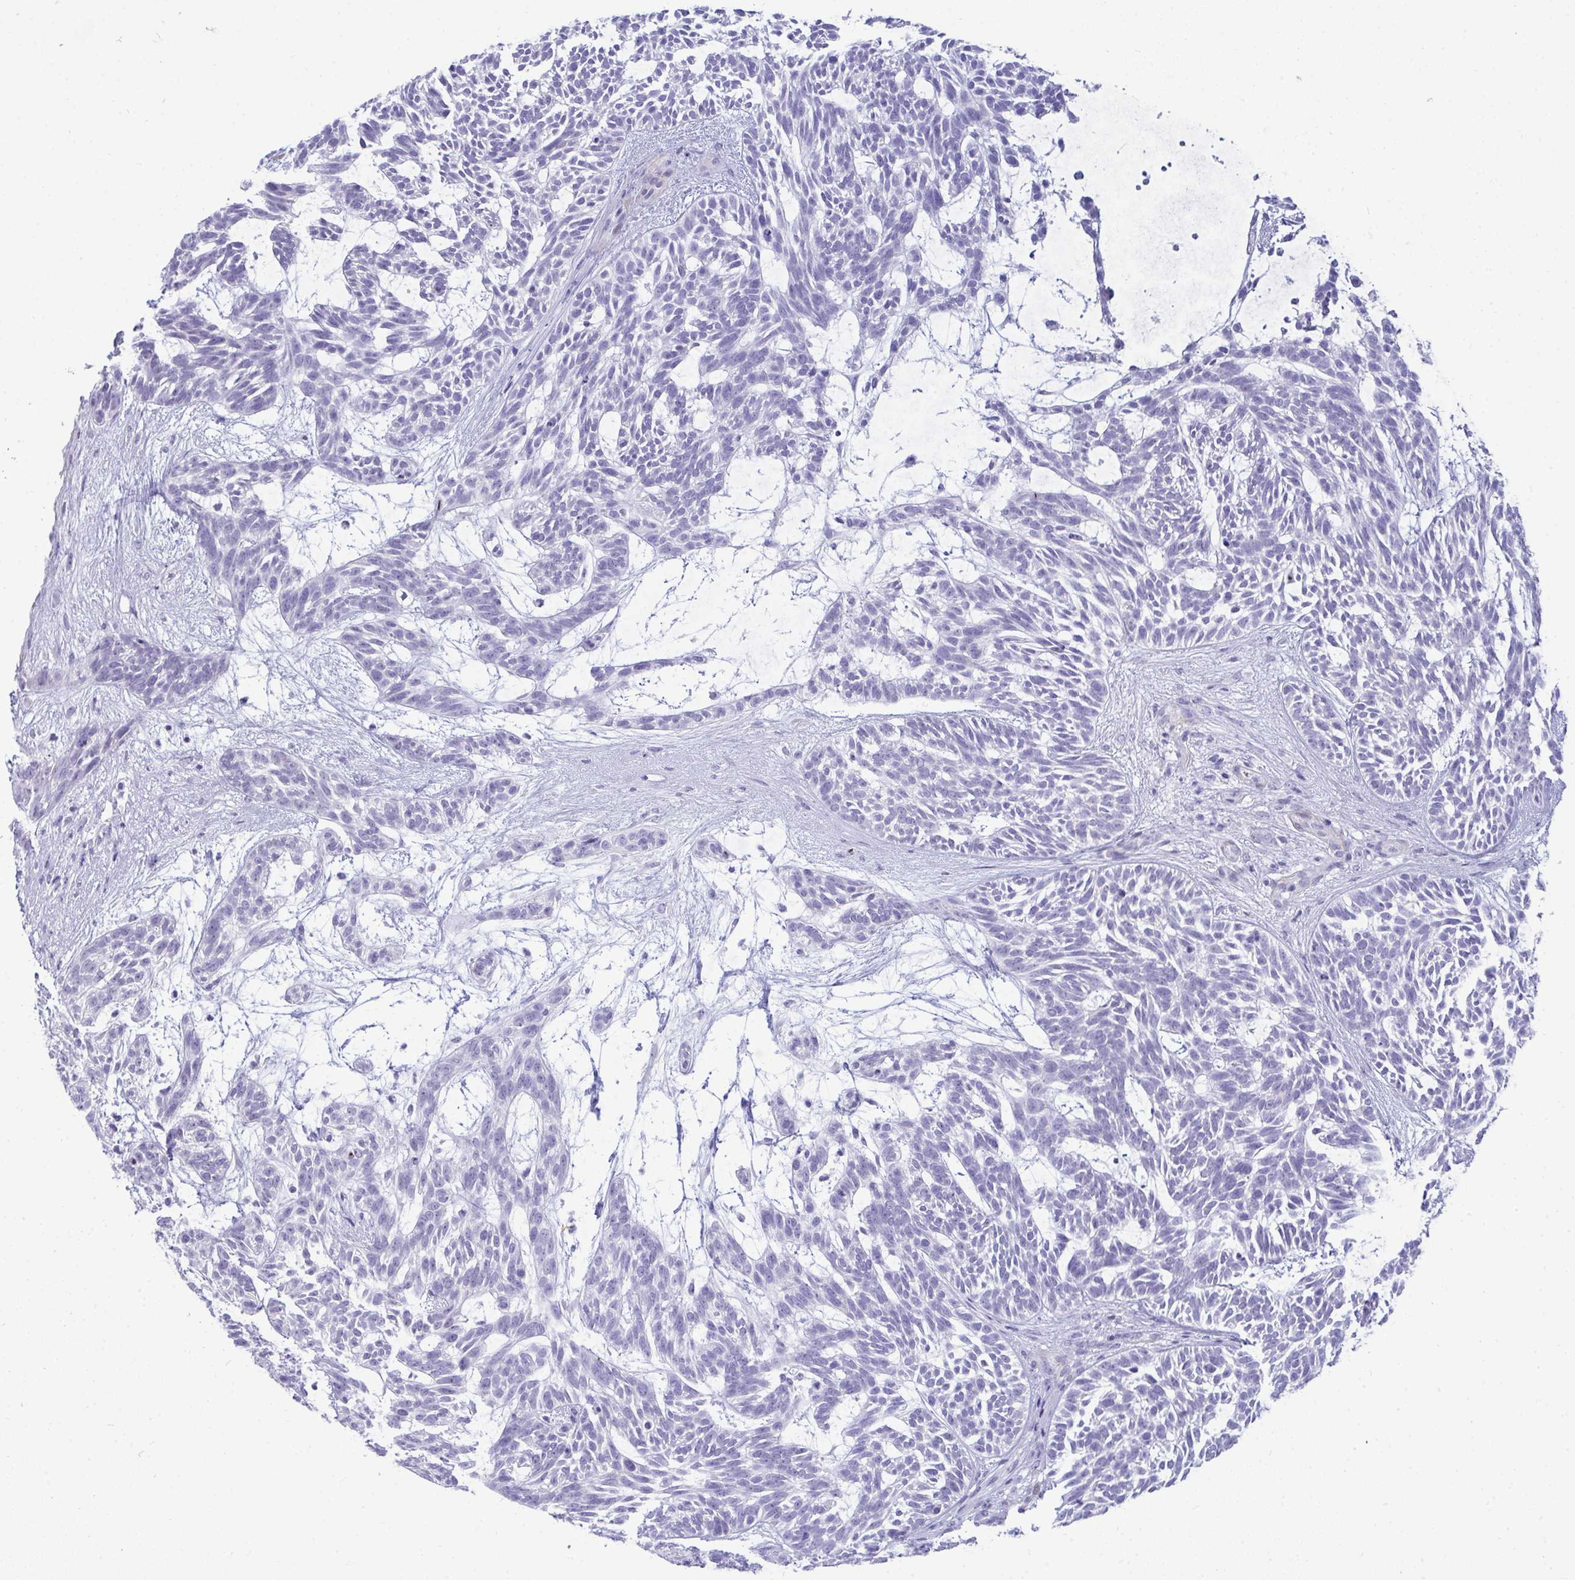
{"staining": {"intensity": "negative", "quantity": "none", "location": "none"}, "tissue": "skin cancer", "cell_type": "Tumor cells", "image_type": "cancer", "snomed": [{"axis": "morphology", "description": "Basal cell carcinoma"}, {"axis": "topography", "description": "Skin"}, {"axis": "topography", "description": "Skin, foot"}], "caption": "High power microscopy image of an immunohistochemistry (IHC) photomicrograph of basal cell carcinoma (skin), revealing no significant expression in tumor cells.", "gene": "HSPB6", "patient": {"sex": "female", "age": 77}}